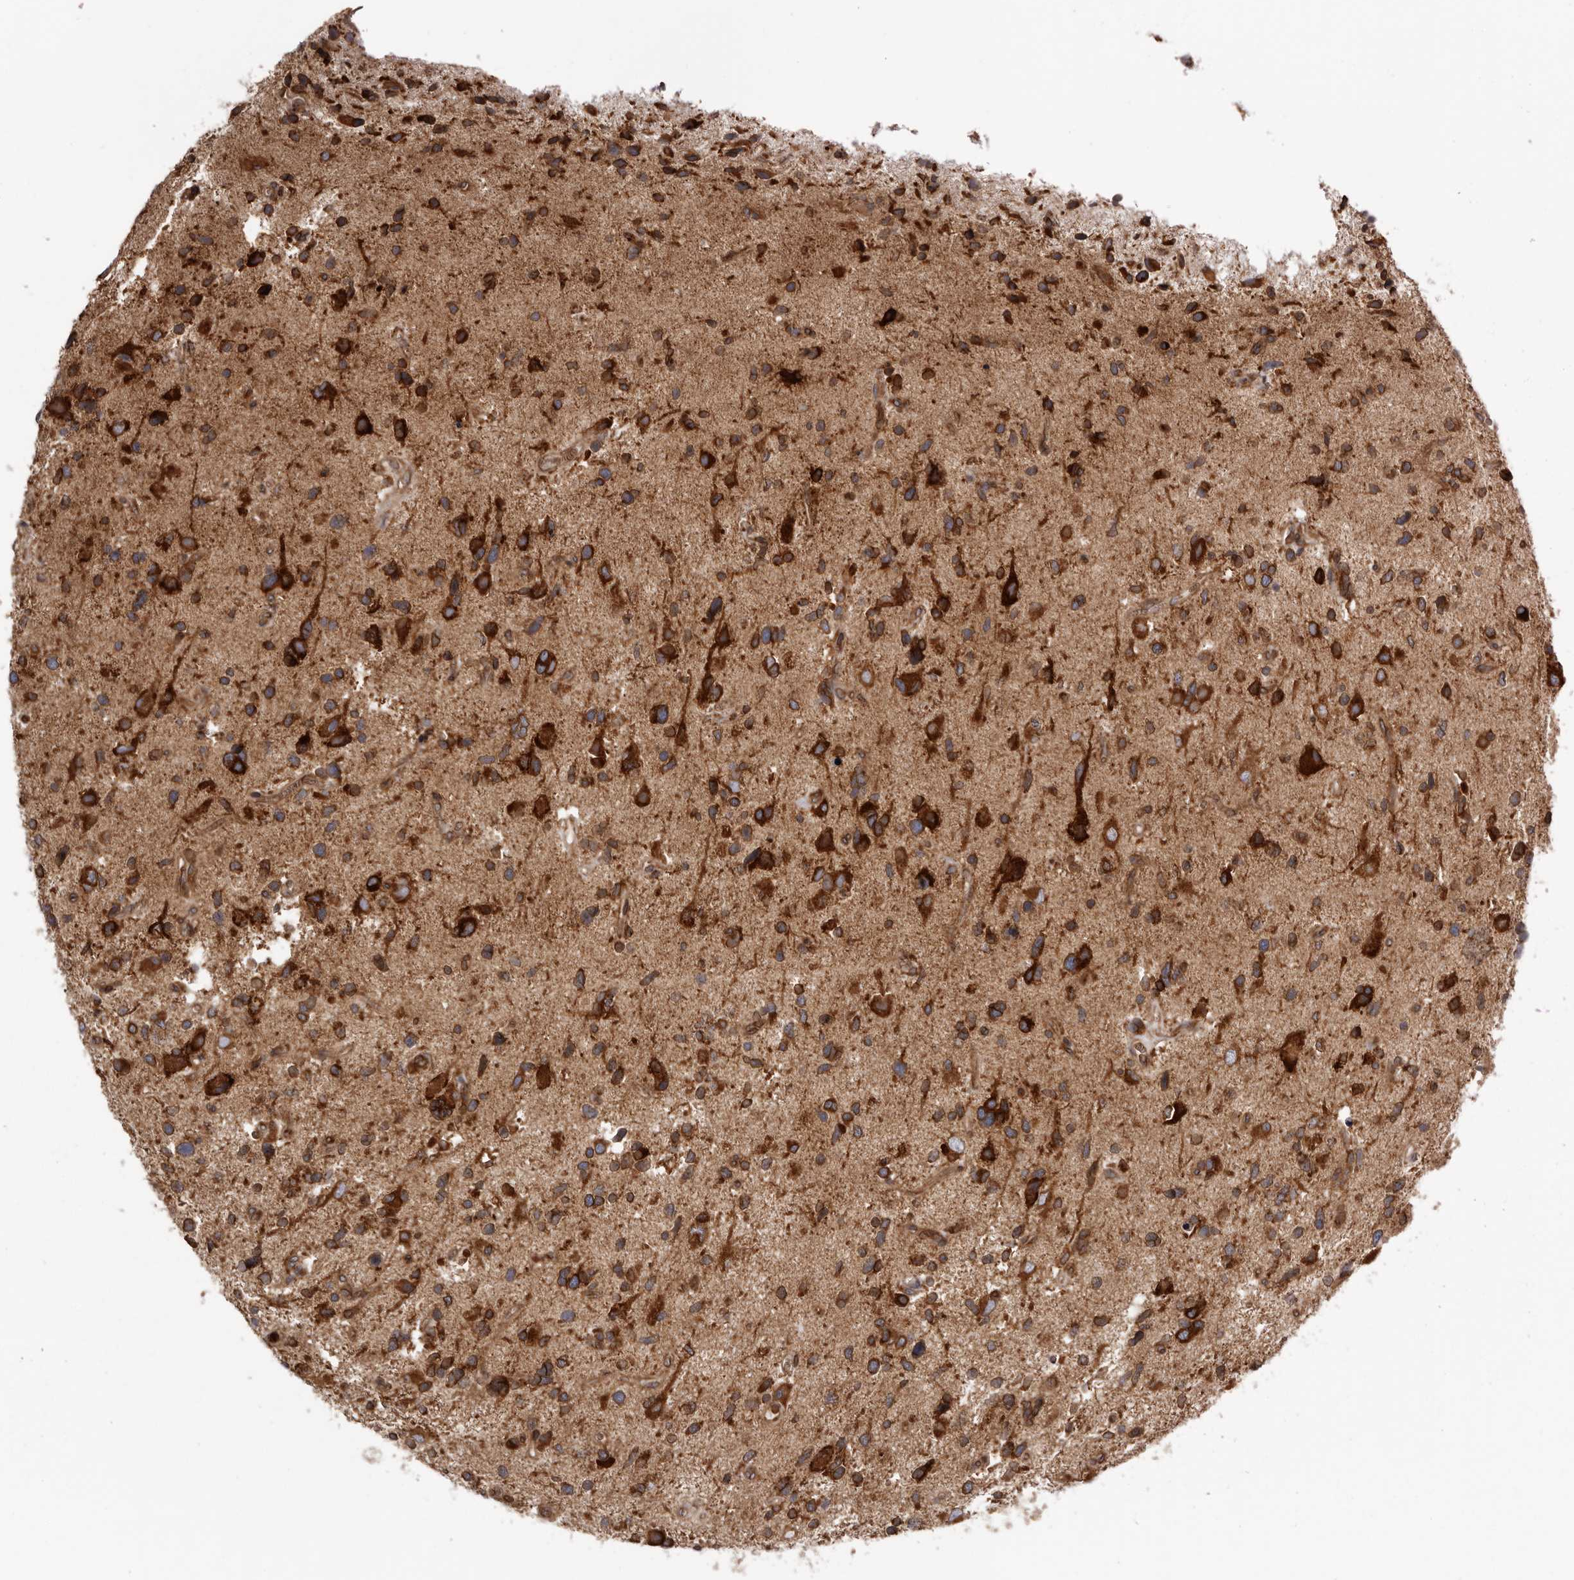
{"staining": {"intensity": "strong", "quantity": ">75%", "location": "cytoplasmic/membranous"}, "tissue": "glioma", "cell_type": "Tumor cells", "image_type": "cancer", "snomed": [{"axis": "morphology", "description": "Glioma, malignant, High grade"}, {"axis": "topography", "description": "Brain"}], "caption": "This image exhibits immunohistochemistry staining of glioma, with high strong cytoplasmic/membranous staining in about >75% of tumor cells.", "gene": "C4orf3", "patient": {"sex": "male", "age": 33}}